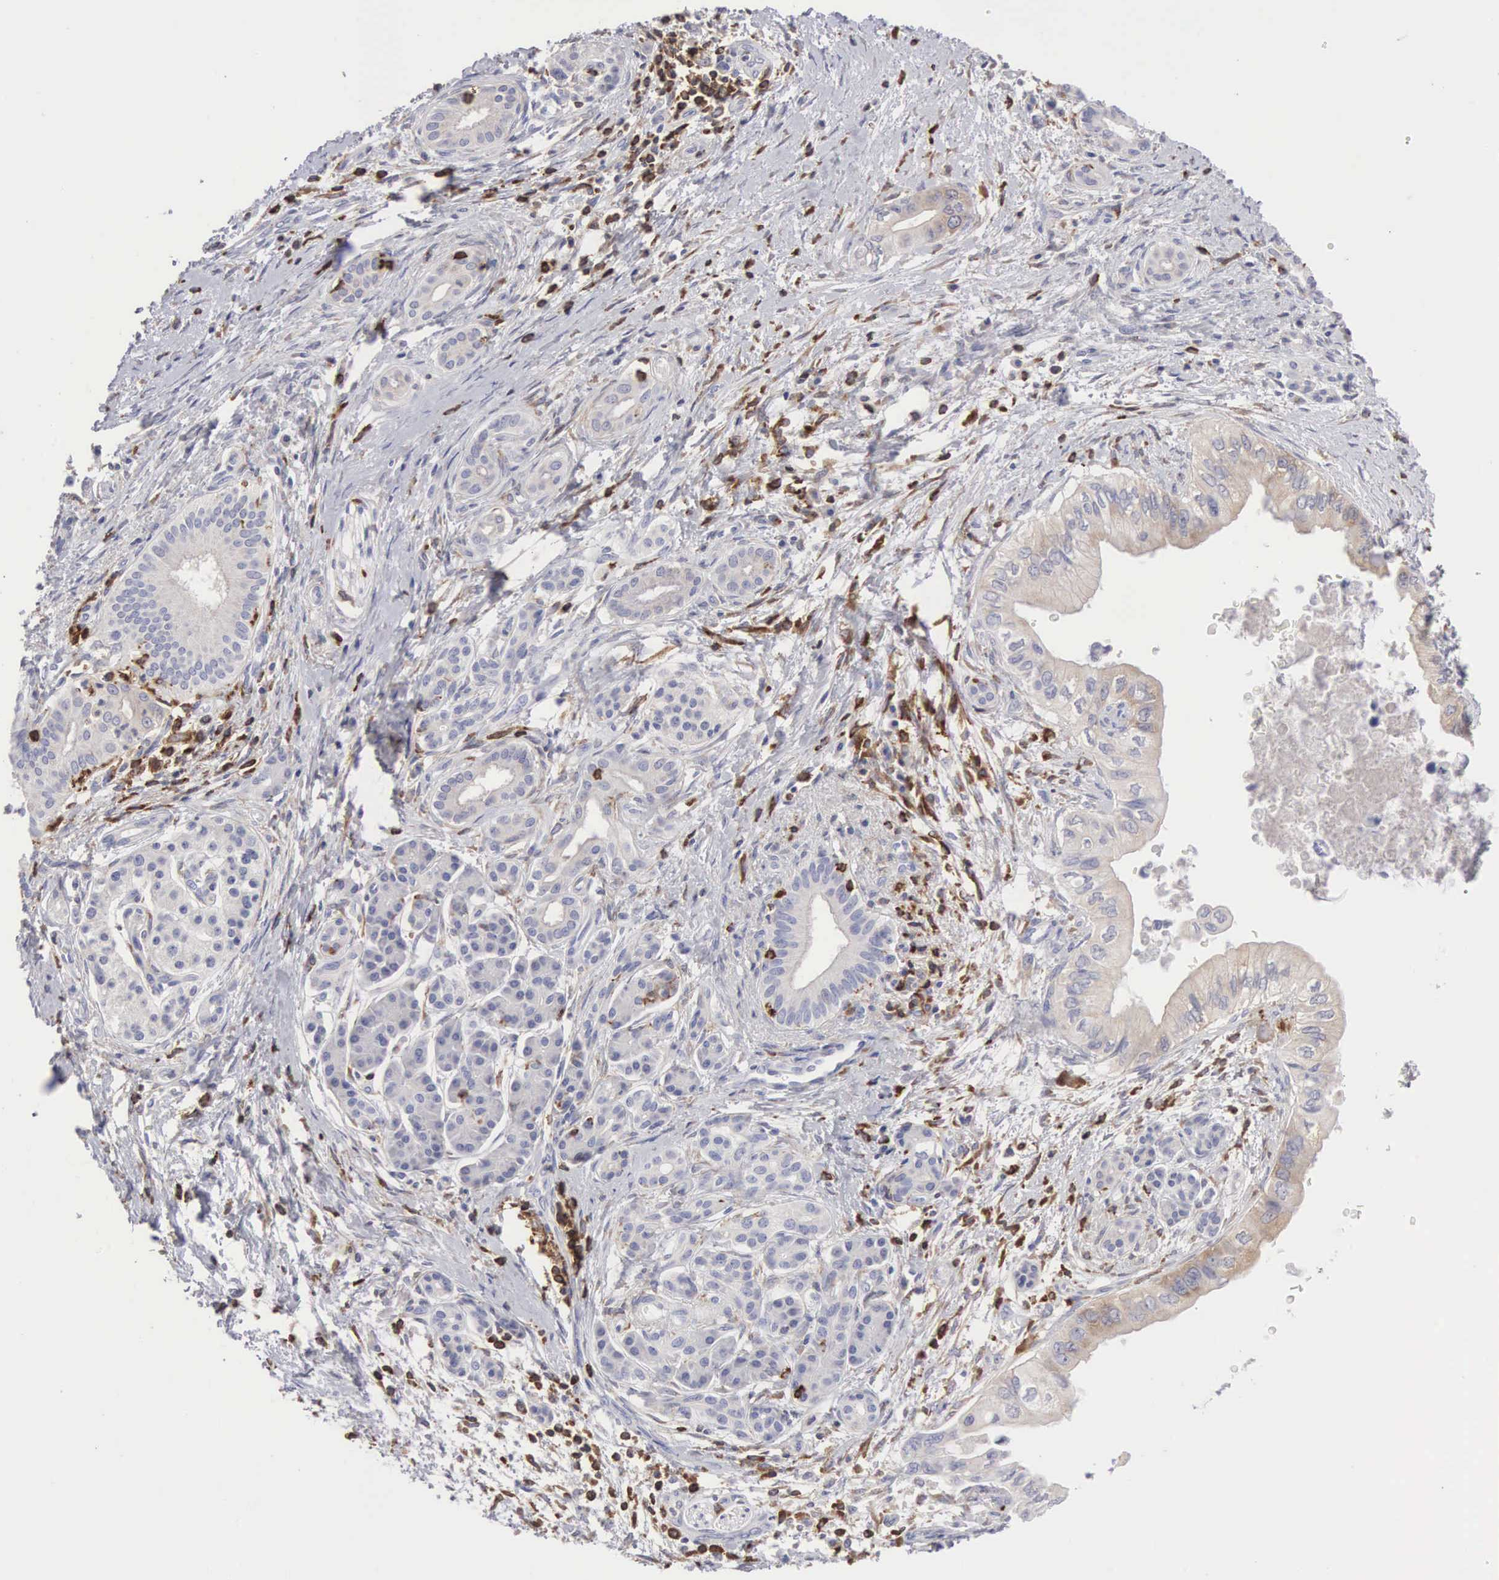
{"staining": {"intensity": "weak", "quantity": "25%-75%", "location": "cytoplasmic/membranous"}, "tissue": "pancreatic cancer", "cell_type": "Tumor cells", "image_type": "cancer", "snomed": [{"axis": "morphology", "description": "Adenocarcinoma, NOS"}, {"axis": "topography", "description": "Pancreas"}], "caption": "Protein staining by IHC displays weak cytoplasmic/membranous positivity in about 25%-75% of tumor cells in pancreatic cancer.", "gene": "SH3BP1", "patient": {"sex": "female", "age": 66}}